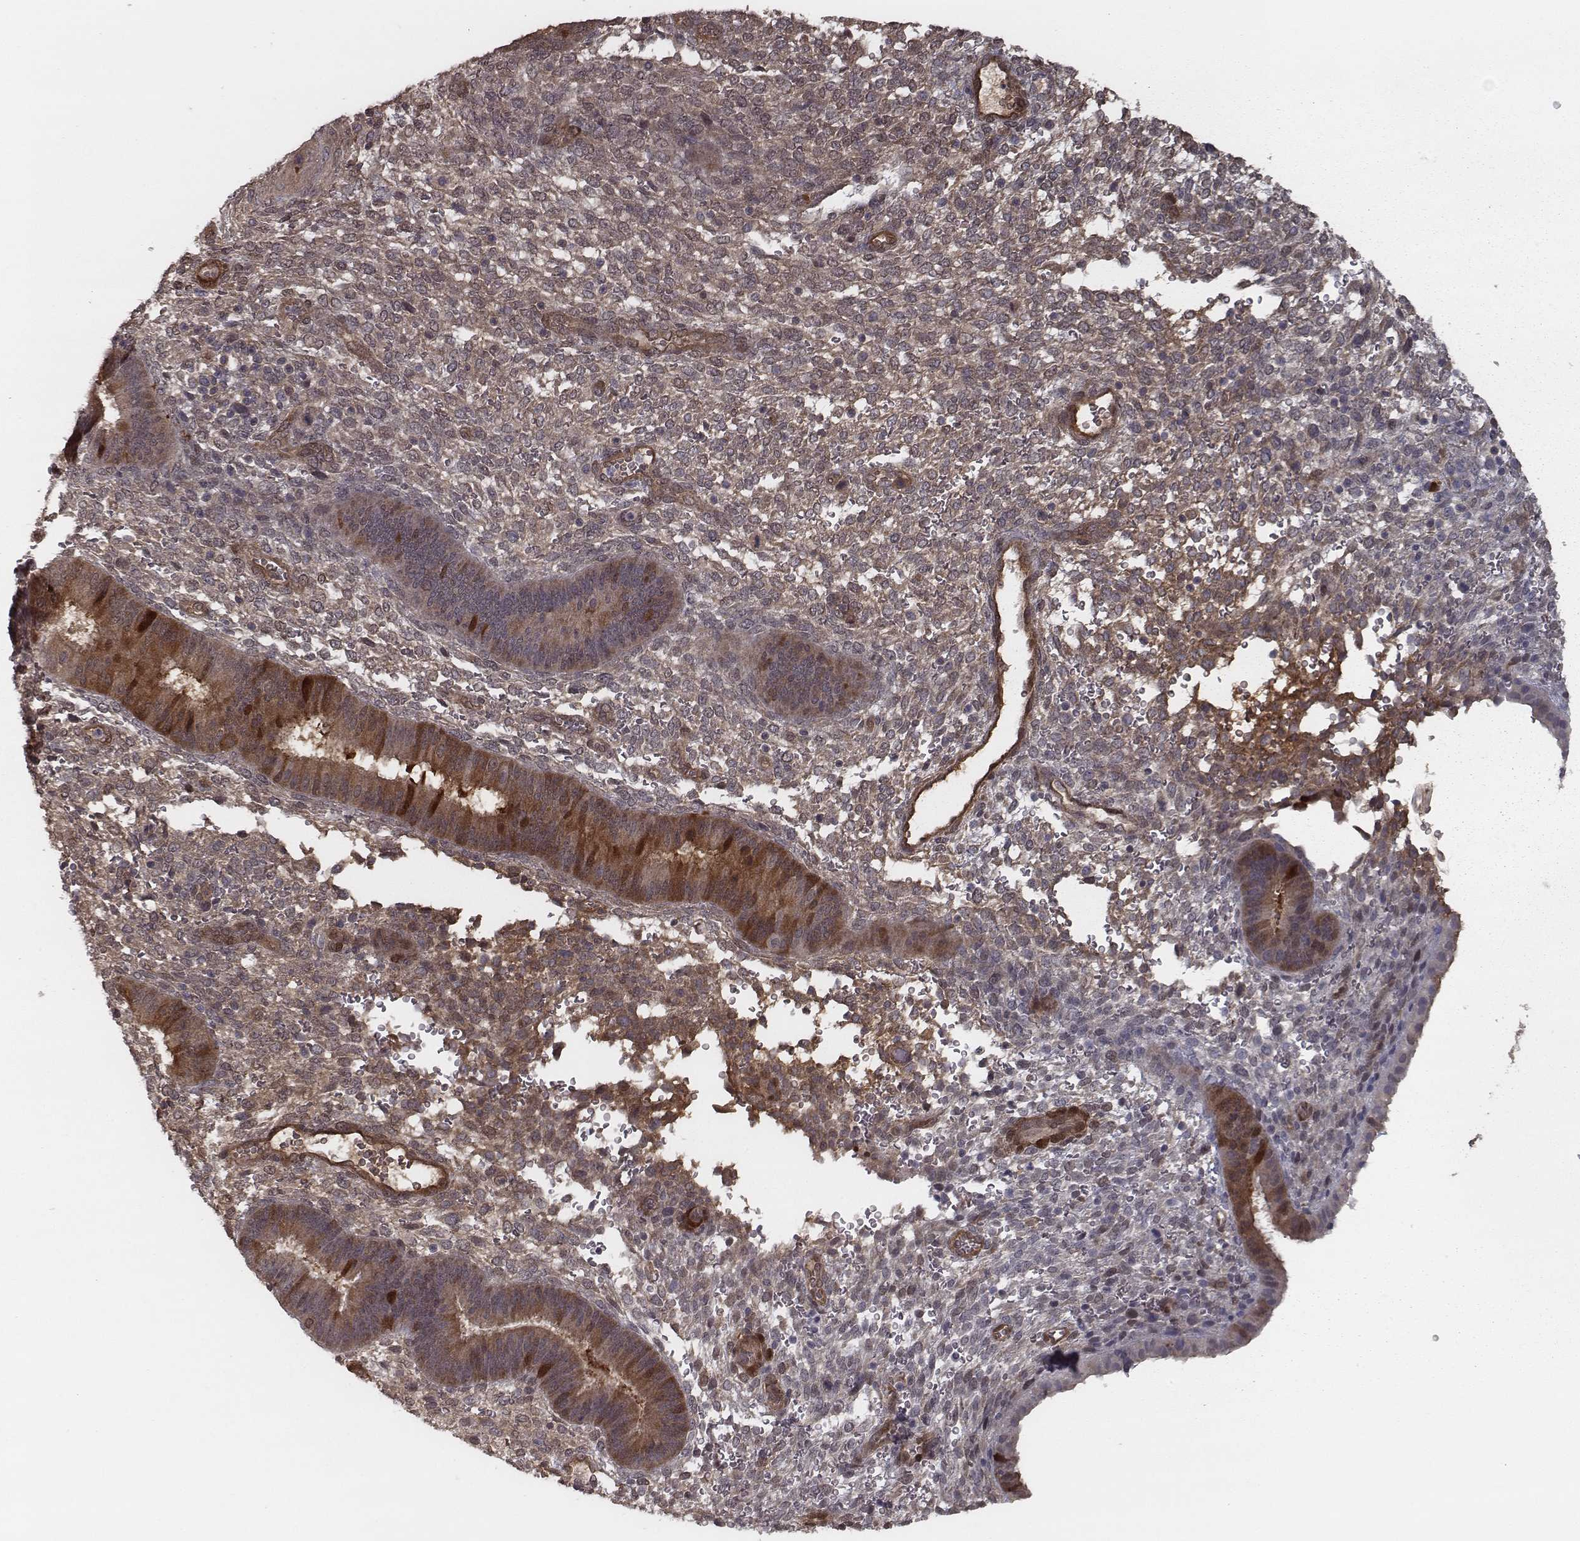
{"staining": {"intensity": "moderate", "quantity": "25%-75%", "location": "cytoplasmic/membranous"}, "tissue": "endometrium", "cell_type": "Cells in endometrial stroma", "image_type": "normal", "snomed": [{"axis": "morphology", "description": "Normal tissue, NOS"}, {"axis": "topography", "description": "Endometrium"}], "caption": "Immunohistochemical staining of benign endometrium displays moderate cytoplasmic/membranous protein positivity in approximately 25%-75% of cells in endometrial stroma. (DAB IHC with brightfield microscopy, high magnification).", "gene": "ISYNA1", "patient": {"sex": "female", "age": 39}}